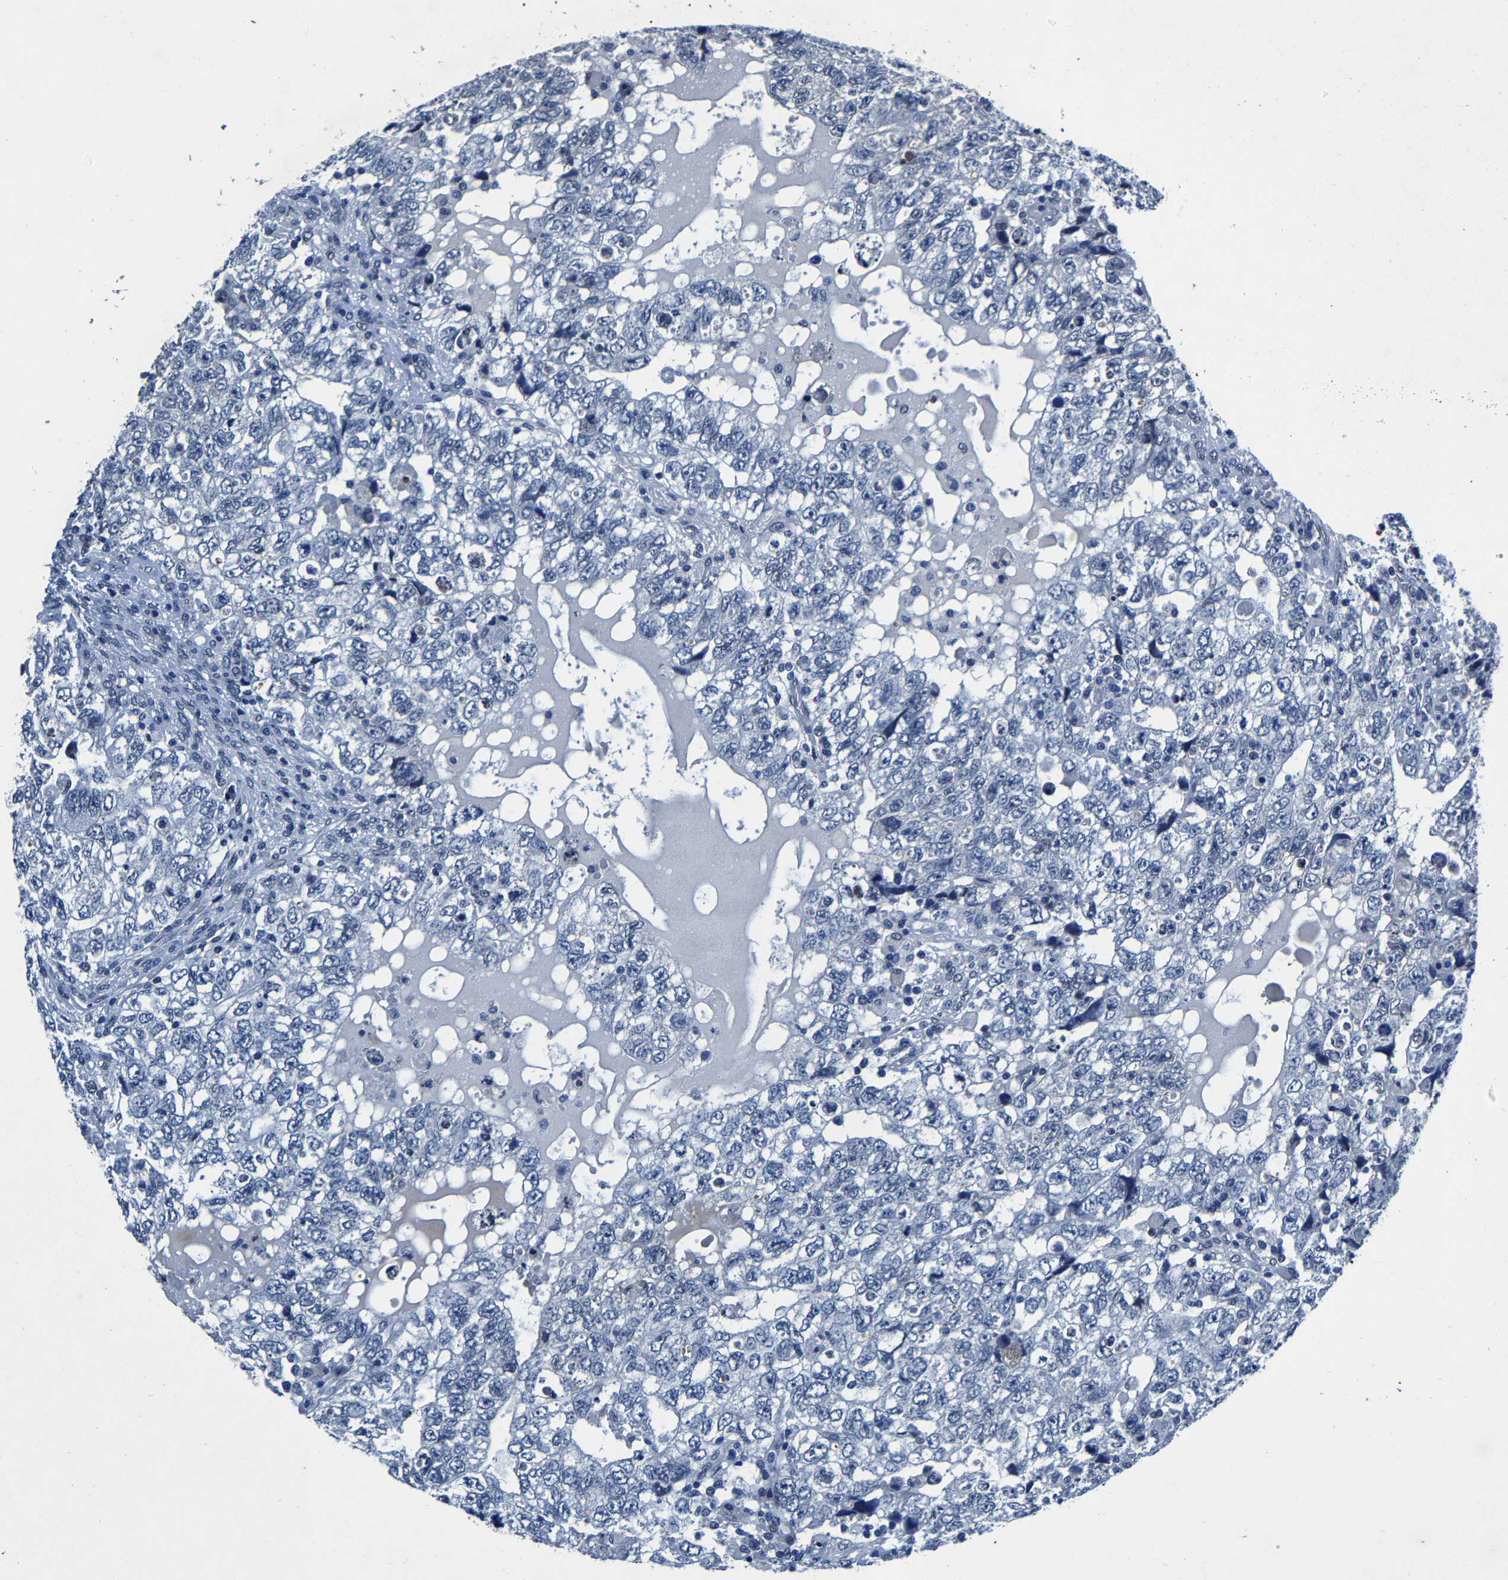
{"staining": {"intensity": "negative", "quantity": "none", "location": "none"}, "tissue": "testis cancer", "cell_type": "Tumor cells", "image_type": "cancer", "snomed": [{"axis": "morphology", "description": "Carcinoma, Embryonal, NOS"}, {"axis": "topography", "description": "Testis"}], "caption": "Immunohistochemistry photomicrograph of embryonal carcinoma (testis) stained for a protein (brown), which reveals no positivity in tumor cells.", "gene": "UBN2", "patient": {"sex": "male", "age": 36}}